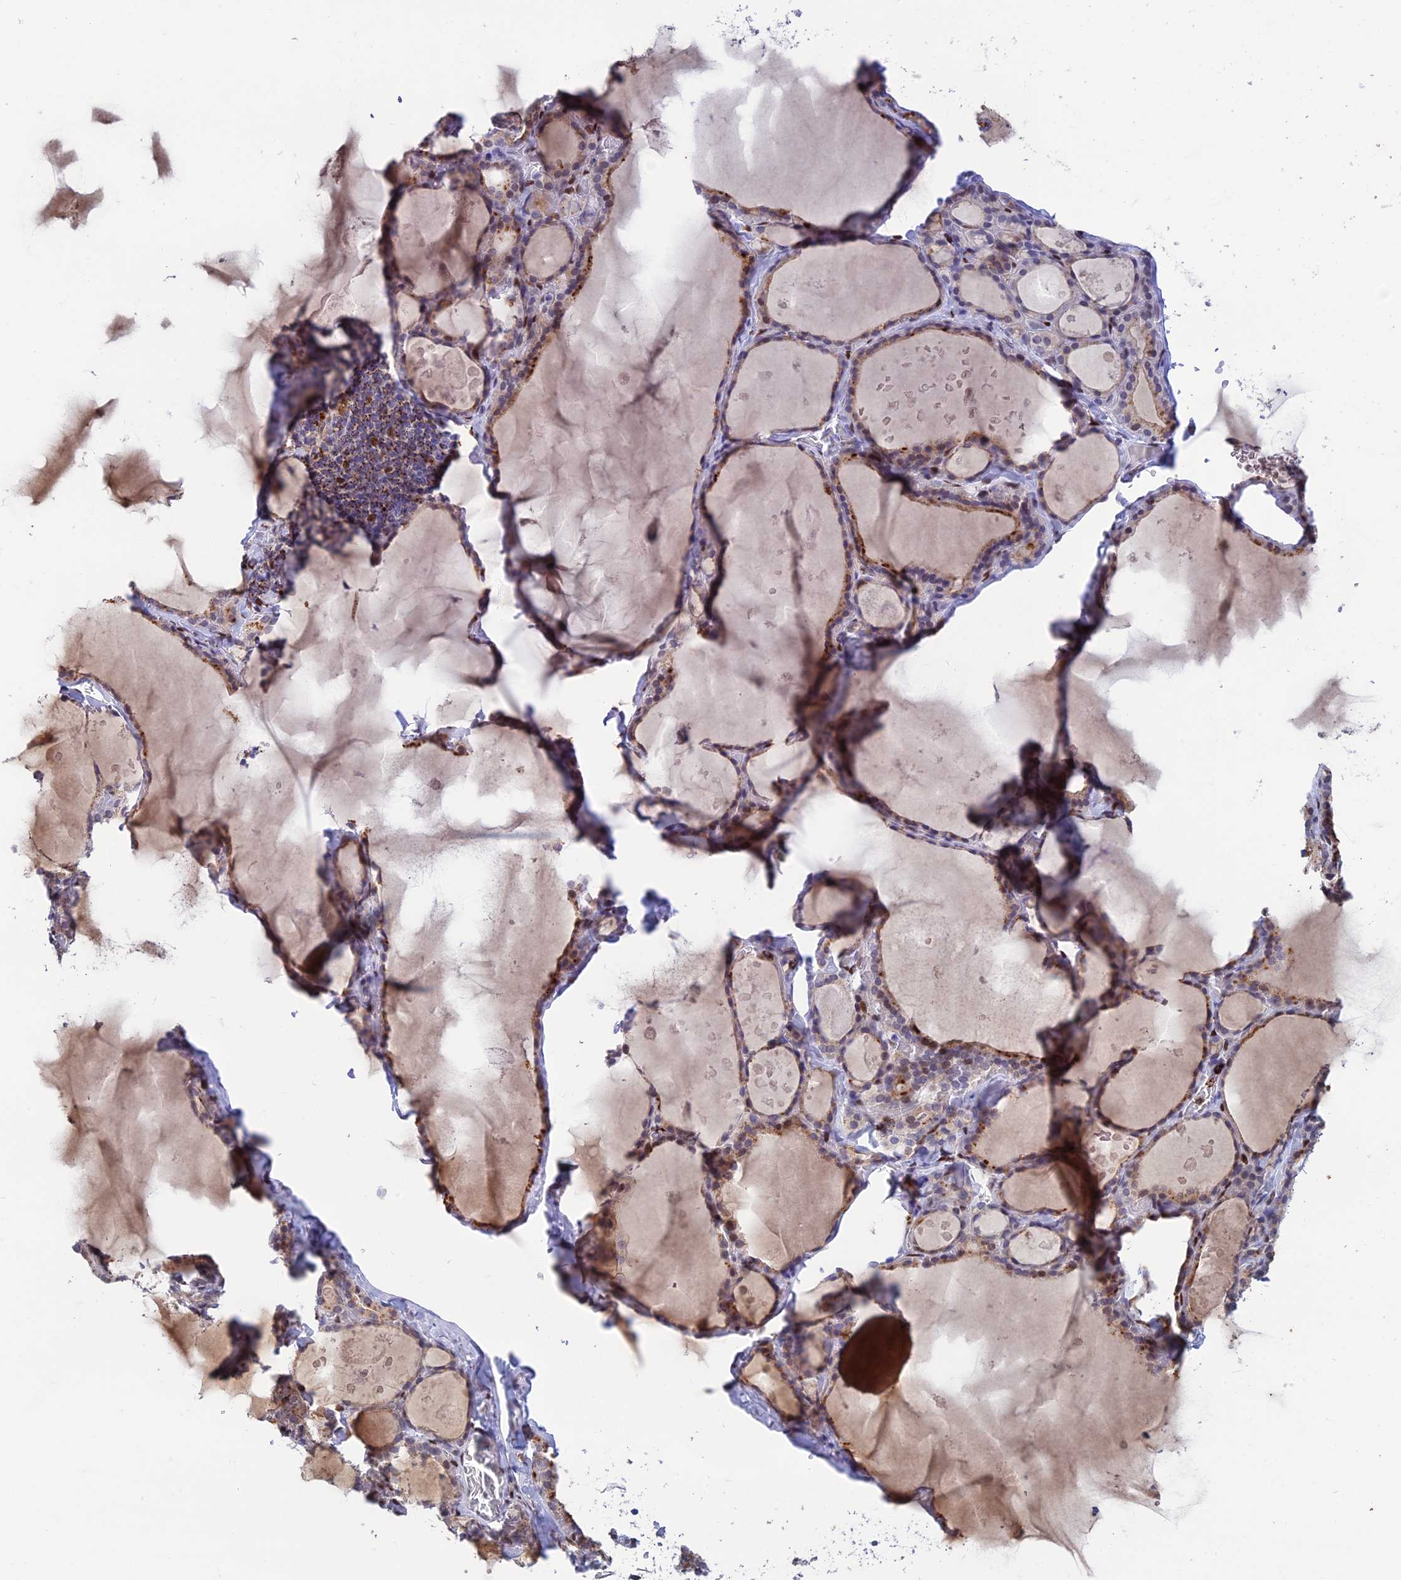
{"staining": {"intensity": "moderate", "quantity": "<25%", "location": "cytoplasmic/membranous"}, "tissue": "thyroid gland", "cell_type": "Glandular cells", "image_type": "normal", "snomed": [{"axis": "morphology", "description": "Normal tissue, NOS"}, {"axis": "topography", "description": "Thyroid gland"}], "caption": "Benign thyroid gland shows moderate cytoplasmic/membranous positivity in approximately <25% of glandular cells, visualized by immunohistochemistry.", "gene": "HIC1", "patient": {"sex": "male", "age": 56}}